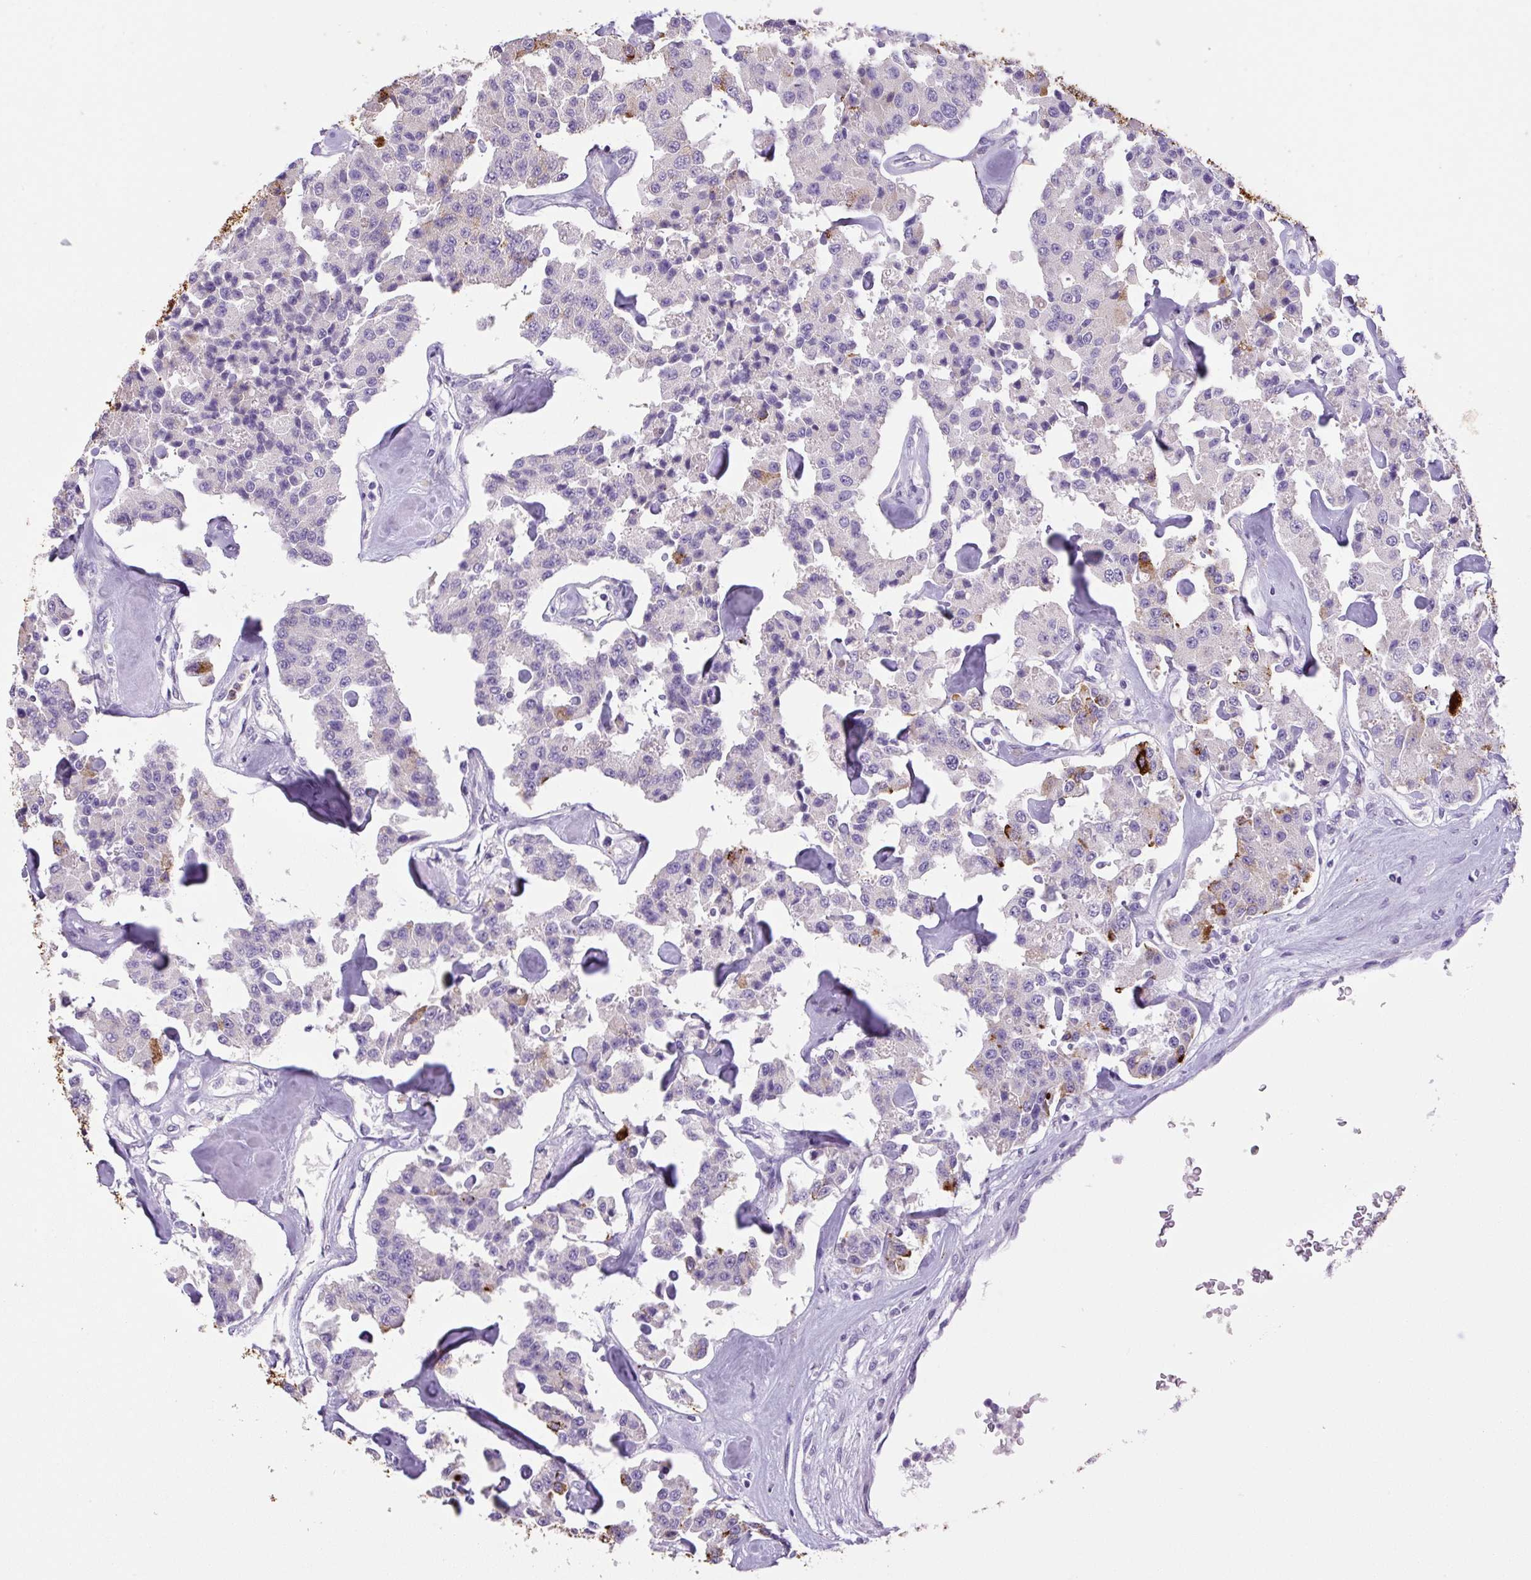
{"staining": {"intensity": "strong", "quantity": "<25%", "location": "cytoplasmic/membranous"}, "tissue": "carcinoid", "cell_type": "Tumor cells", "image_type": "cancer", "snomed": [{"axis": "morphology", "description": "Carcinoid, malignant, NOS"}, {"axis": "topography", "description": "Pancreas"}], "caption": "Immunohistochemical staining of carcinoid demonstrates strong cytoplasmic/membranous protein staining in approximately <25% of tumor cells.", "gene": "CHGA", "patient": {"sex": "male", "age": 41}}